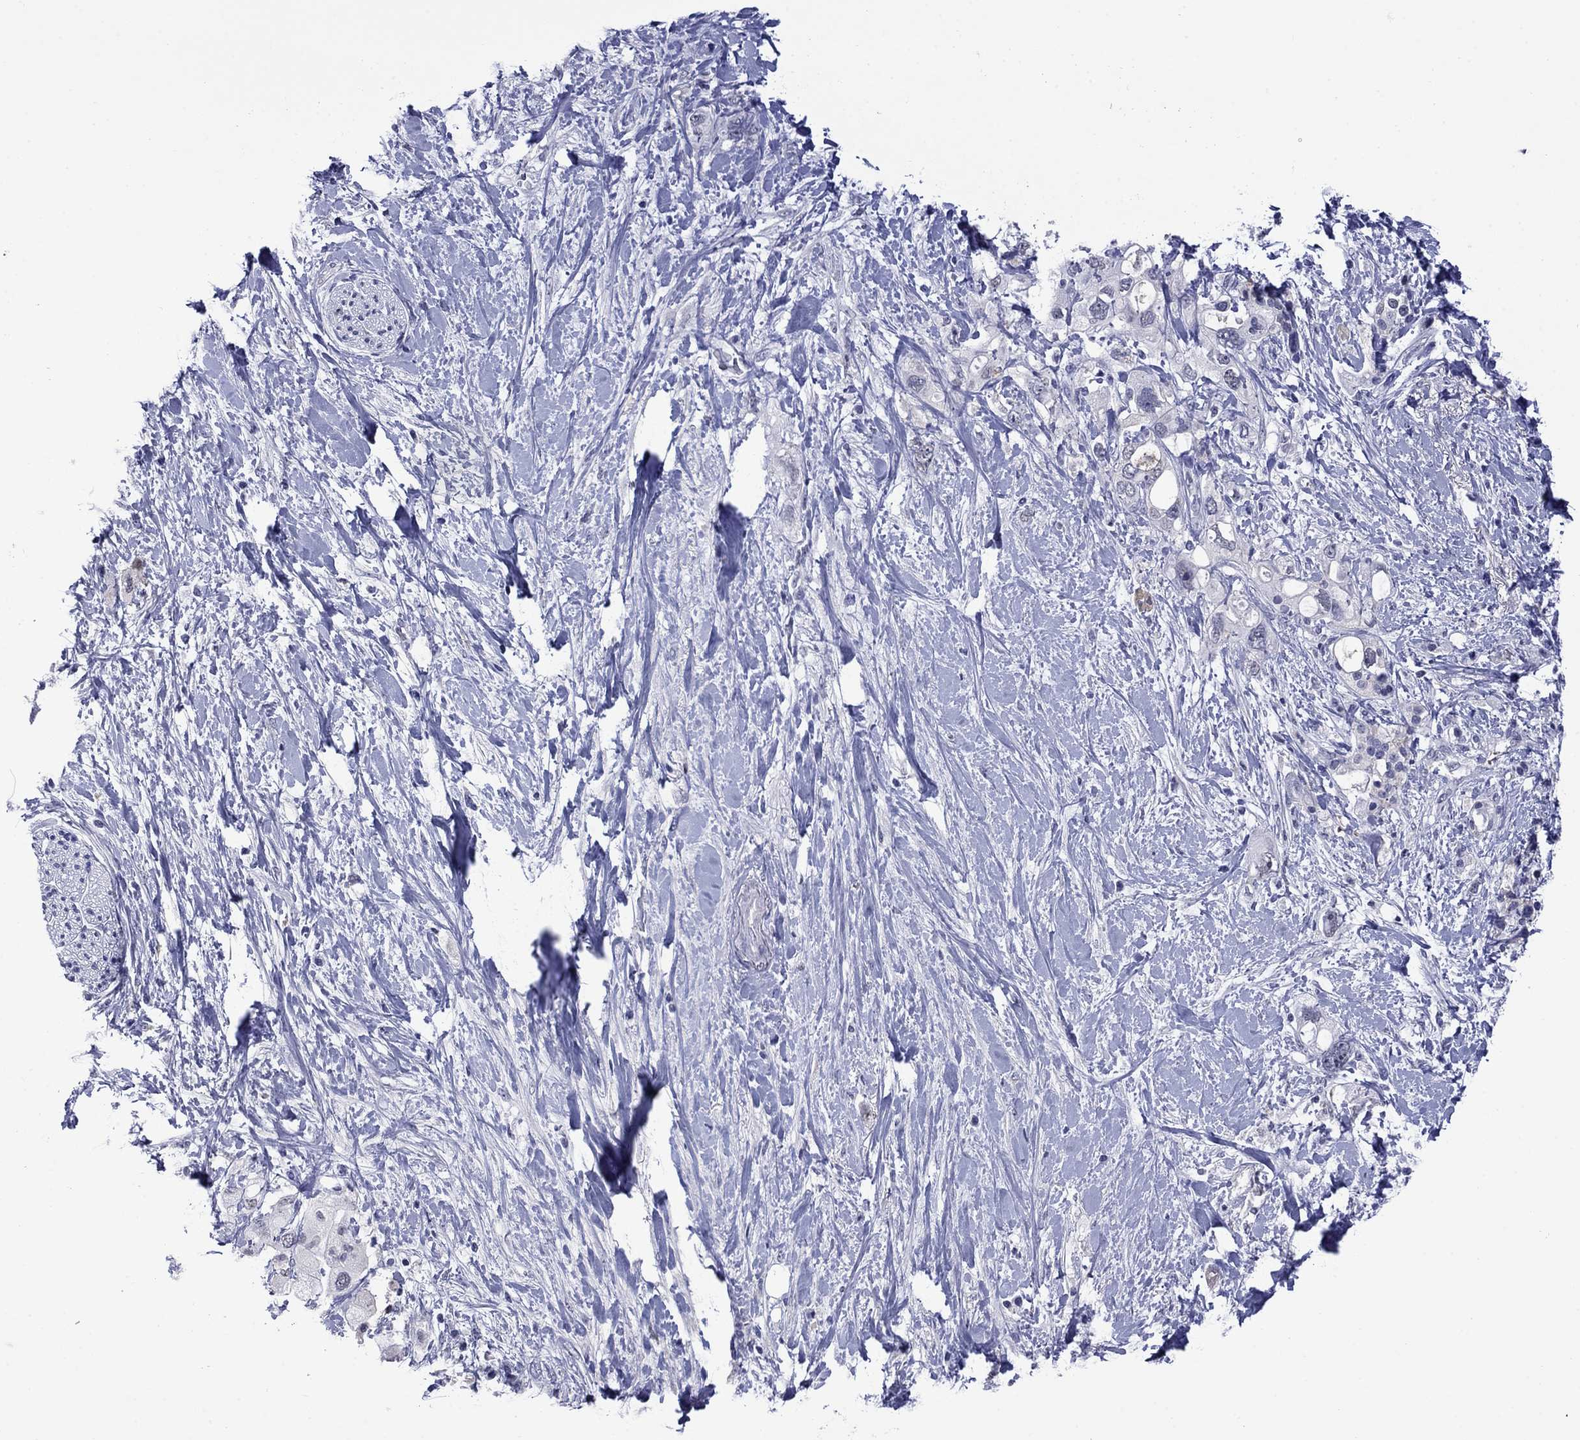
{"staining": {"intensity": "negative", "quantity": "none", "location": "none"}, "tissue": "pancreatic cancer", "cell_type": "Tumor cells", "image_type": "cancer", "snomed": [{"axis": "morphology", "description": "Adenocarcinoma, NOS"}, {"axis": "topography", "description": "Pancreas"}], "caption": "A micrograph of pancreatic cancer stained for a protein reveals no brown staining in tumor cells. (DAB (3,3'-diaminobenzidine) immunohistochemistry, high magnification).", "gene": "APOA2", "patient": {"sex": "female", "age": 56}}